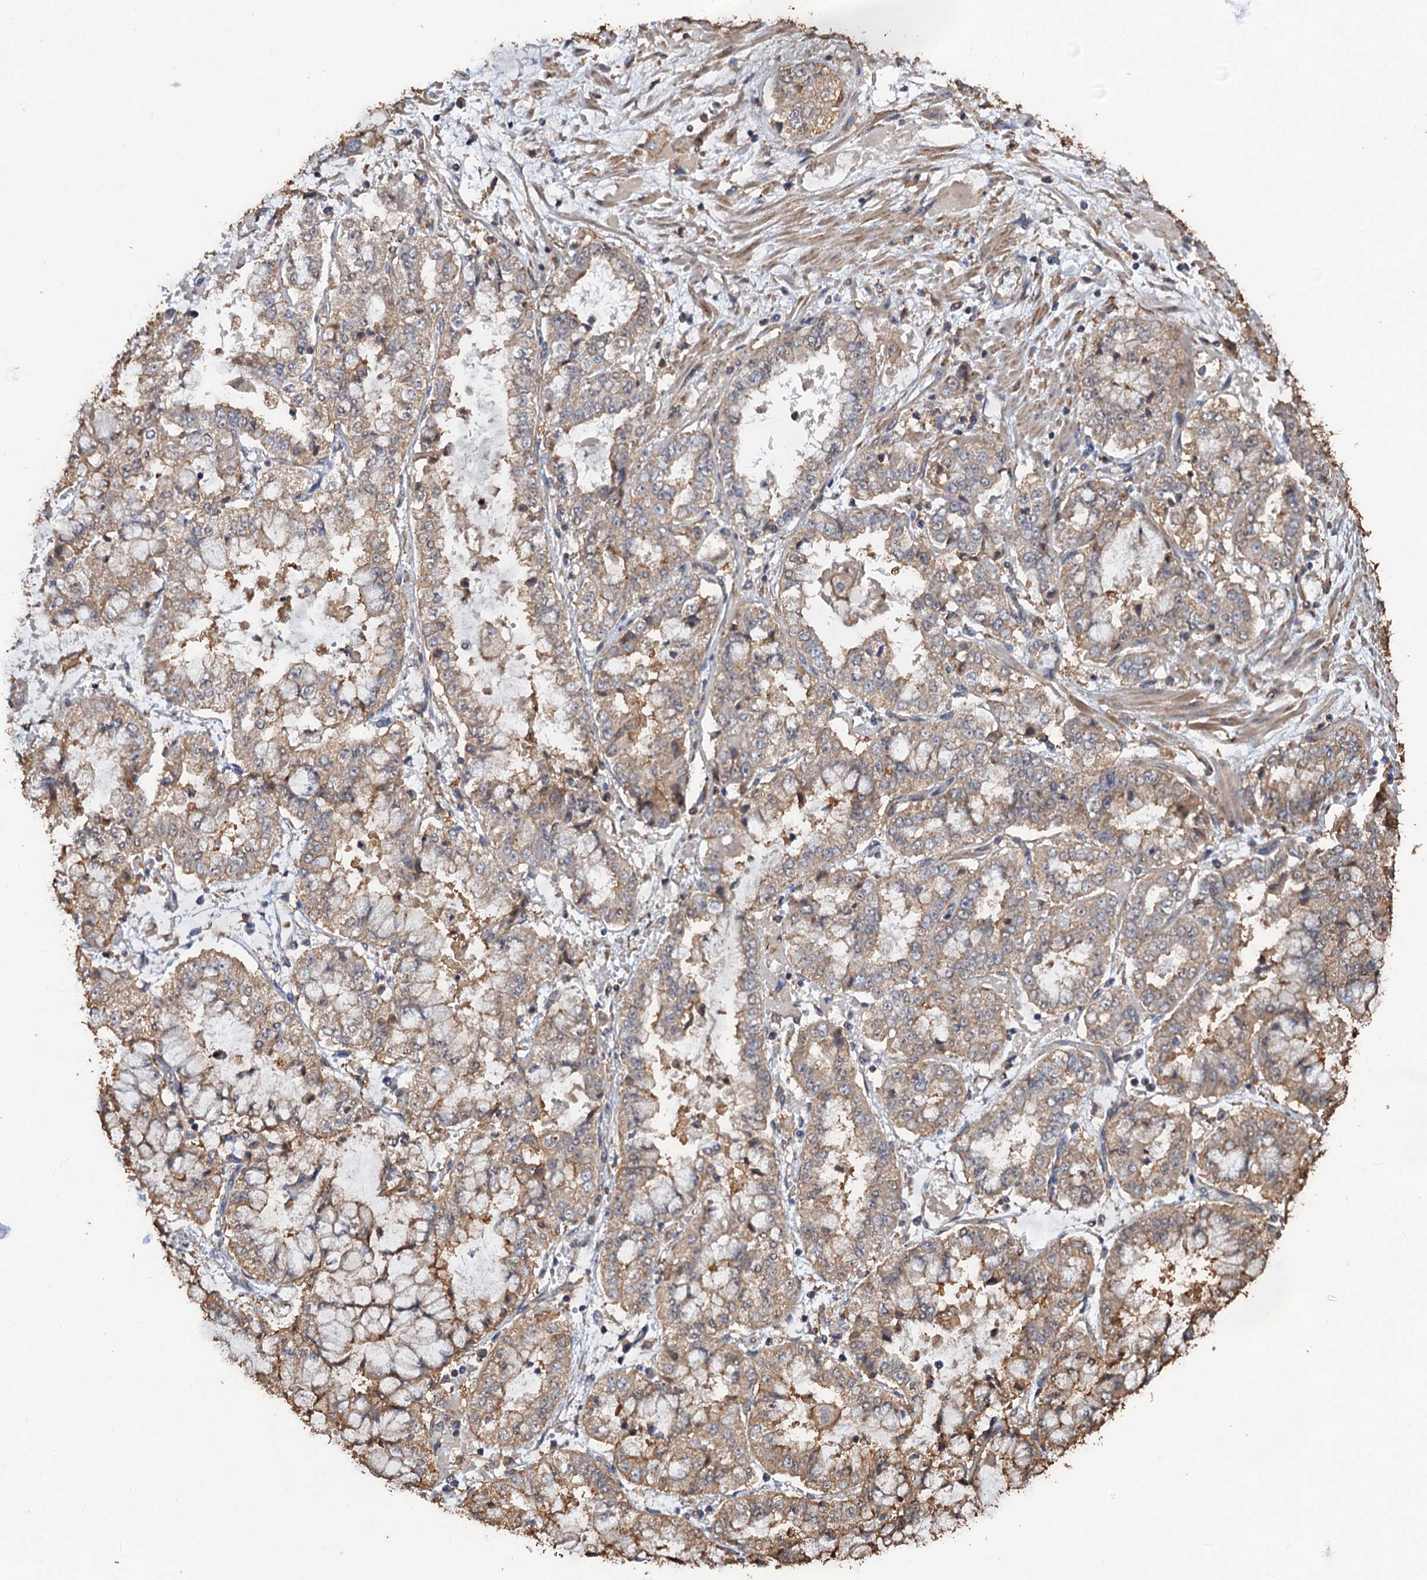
{"staining": {"intensity": "weak", "quantity": ">75%", "location": "cytoplasmic/membranous"}, "tissue": "stomach cancer", "cell_type": "Tumor cells", "image_type": "cancer", "snomed": [{"axis": "morphology", "description": "Adenocarcinoma, NOS"}, {"axis": "topography", "description": "Stomach"}], "caption": "Human stomach adenocarcinoma stained with a protein marker shows weak staining in tumor cells.", "gene": "SCUBE3", "patient": {"sex": "male", "age": 76}}